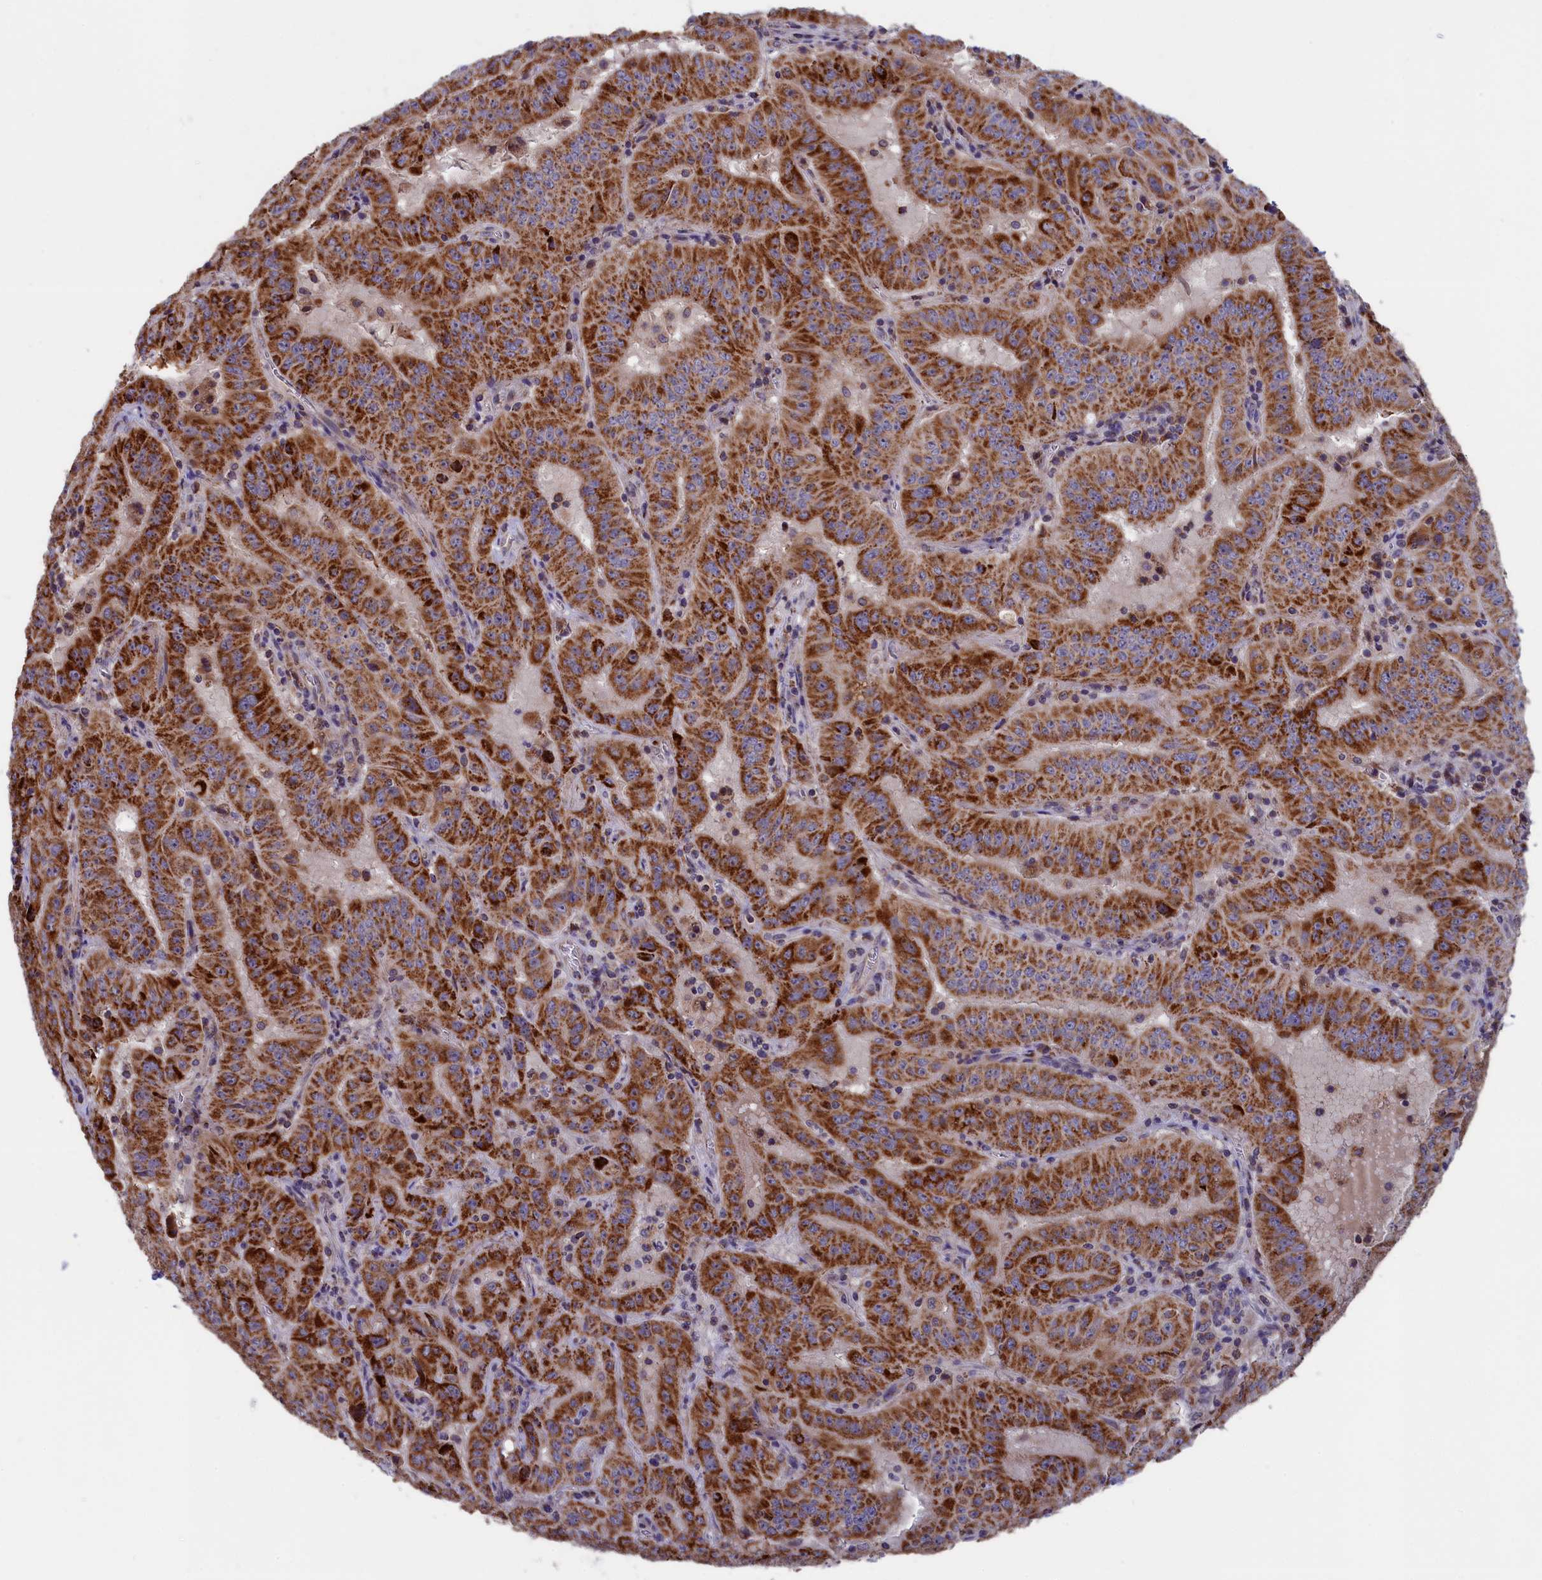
{"staining": {"intensity": "strong", "quantity": ">75%", "location": "cytoplasmic/membranous"}, "tissue": "pancreatic cancer", "cell_type": "Tumor cells", "image_type": "cancer", "snomed": [{"axis": "morphology", "description": "Adenocarcinoma, NOS"}, {"axis": "topography", "description": "Pancreas"}], "caption": "Immunohistochemistry staining of adenocarcinoma (pancreatic), which displays high levels of strong cytoplasmic/membranous positivity in about >75% of tumor cells indicating strong cytoplasmic/membranous protein staining. The staining was performed using DAB (brown) for protein detection and nuclei were counterstained in hematoxylin (blue).", "gene": "TIMM44", "patient": {"sex": "male", "age": 63}}